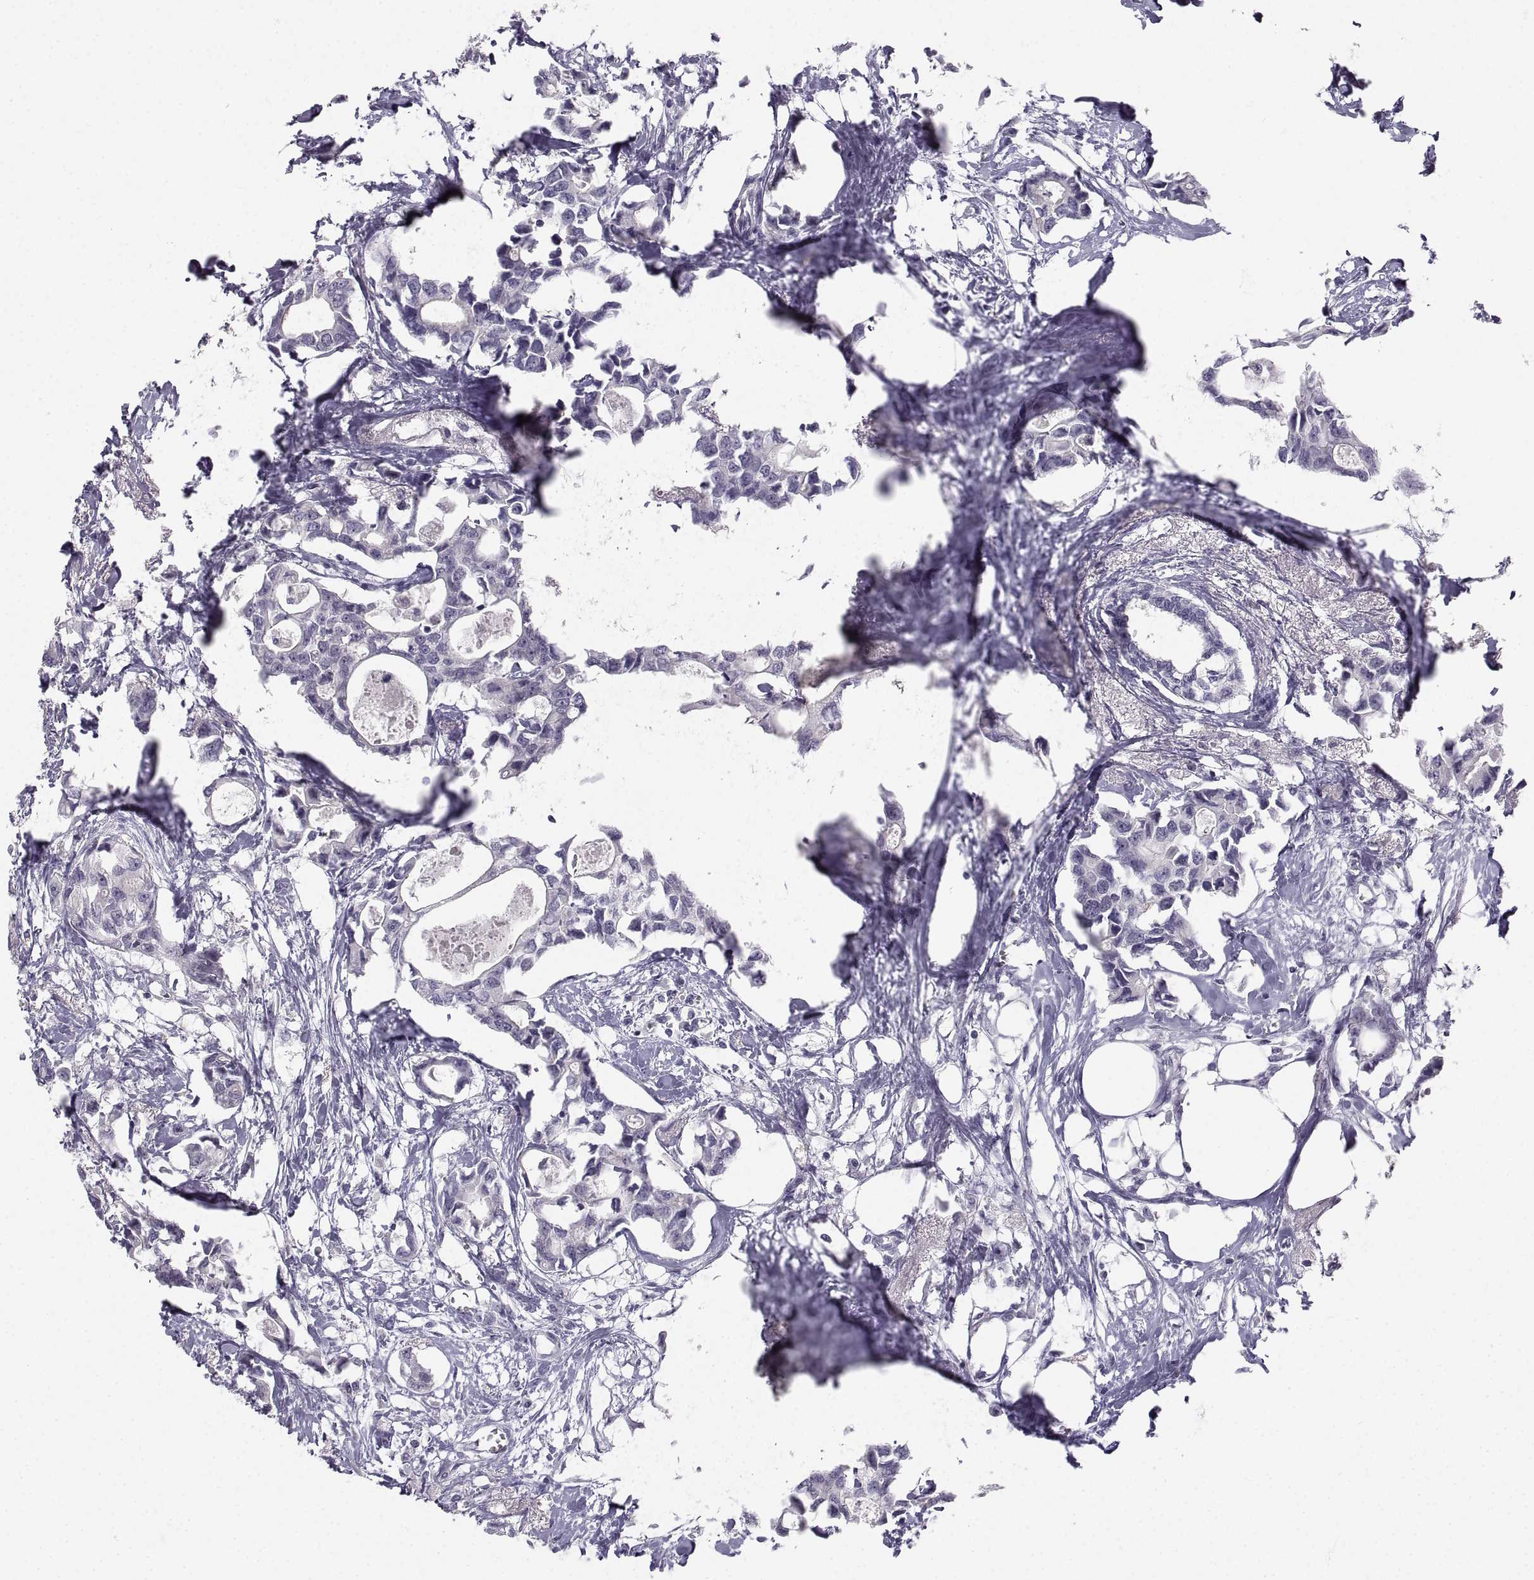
{"staining": {"intensity": "negative", "quantity": "none", "location": "none"}, "tissue": "breast cancer", "cell_type": "Tumor cells", "image_type": "cancer", "snomed": [{"axis": "morphology", "description": "Duct carcinoma"}, {"axis": "topography", "description": "Breast"}], "caption": "The immunohistochemistry image has no significant expression in tumor cells of breast cancer tissue. (IHC, brightfield microscopy, high magnification).", "gene": "ZNF185", "patient": {"sex": "female", "age": 83}}